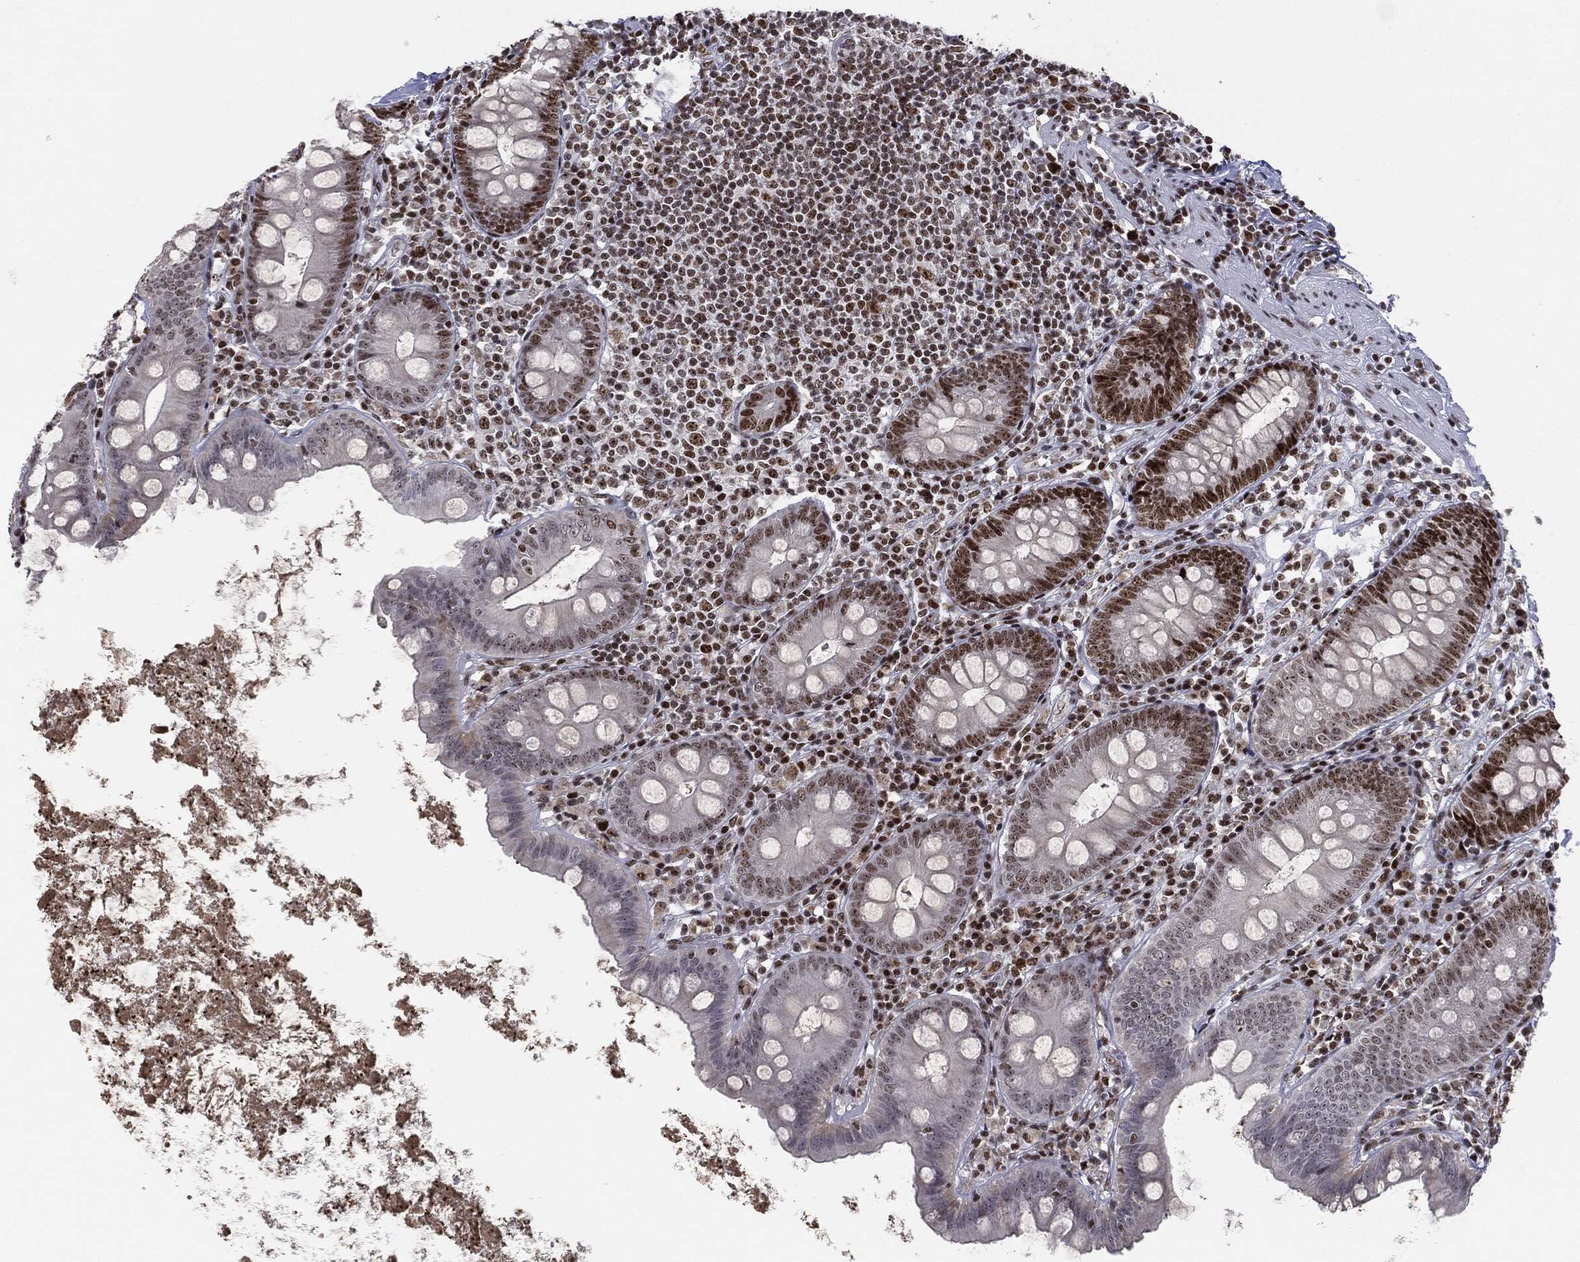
{"staining": {"intensity": "strong", "quantity": "25%-75%", "location": "nuclear"}, "tissue": "appendix", "cell_type": "Glandular cells", "image_type": "normal", "snomed": [{"axis": "morphology", "description": "Normal tissue, NOS"}, {"axis": "topography", "description": "Appendix"}], "caption": "The photomicrograph reveals staining of benign appendix, revealing strong nuclear protein expression (brown color) within glandular cells.", "gene": "MDC1", "patient": {"sex": "female", "age": 82}}